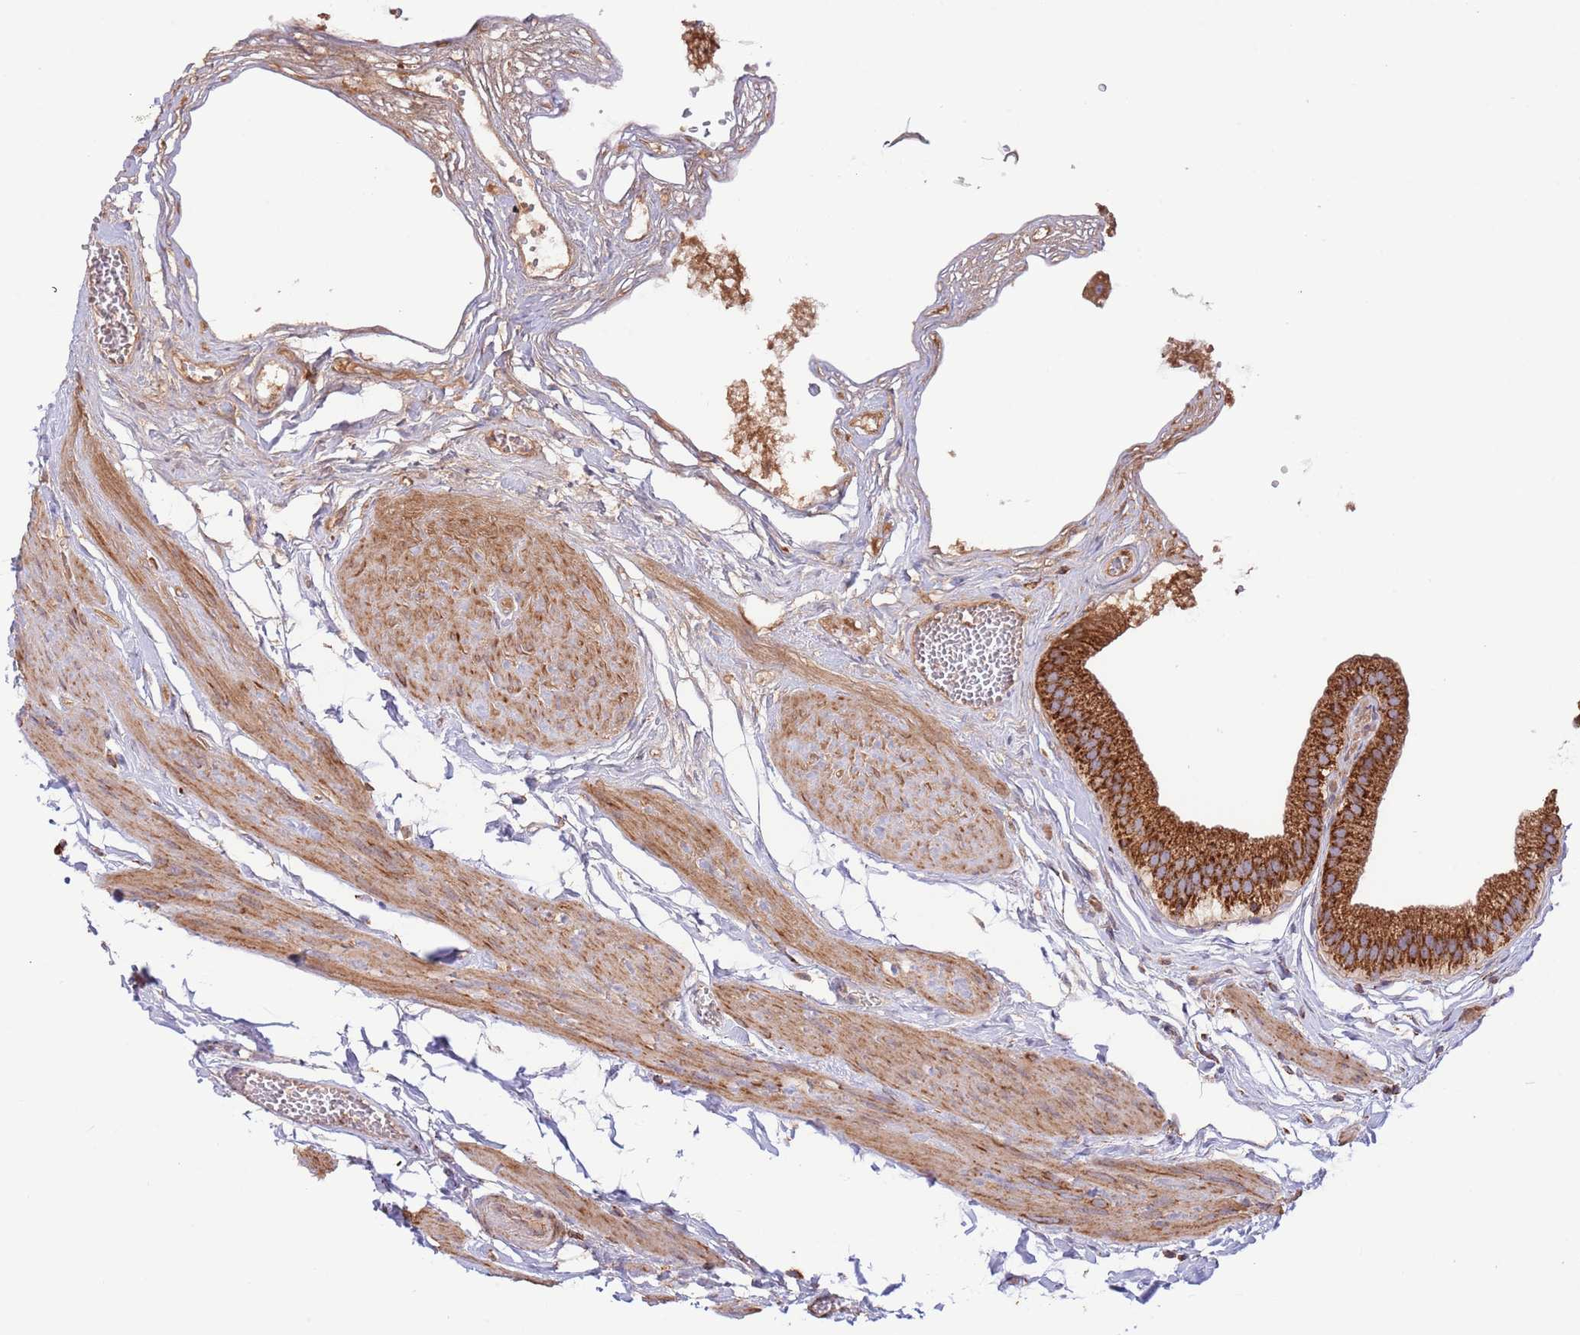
{"staining": {"intensity": "strong", "quantity": ">75%", "location": "cytoplasmic/membranous"}, "tissue": "gallbladder", "cell_type": "Glandular cells", "image_type": "normal", "snomed": [{"axis": "morphology", "description": "Normal tissue, NOS"}, {"axis": "topography", "description": "Gallbladder"}], "caption": "Protein expression analysis of normal gallbladder reveals strong cytoplasmic/membranous positivity in about >75% of glandular cells.", "gene": "DNAJA3", "patient": {"sex": "female", "age": 54}}